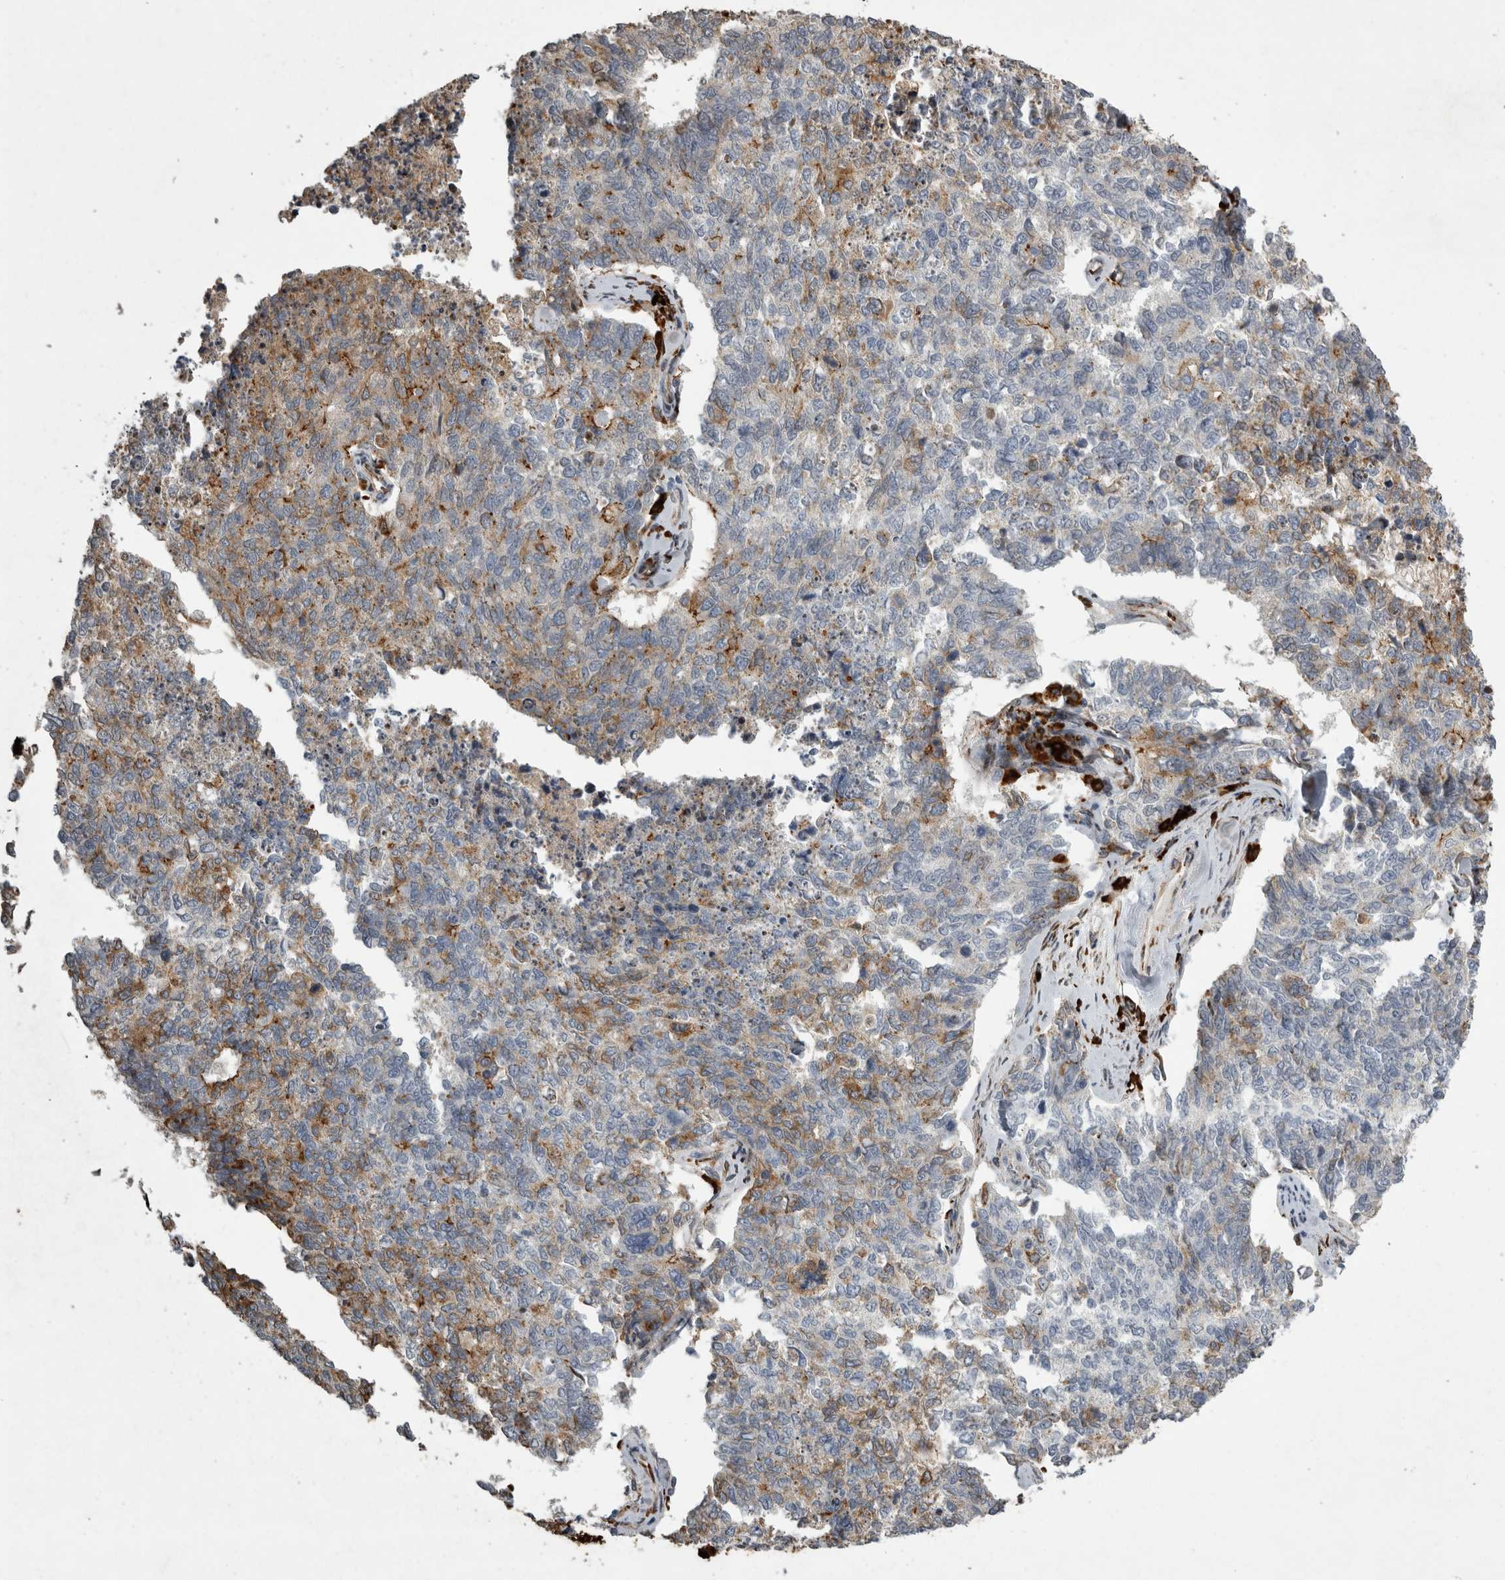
{"staining": {"intensity": "moderate", "quantity": "25%-75%", "location": "cytoplasmic/membranous"}, "tissue": "cervical cancer", "cell_type": "Tumor cells", "image_type": "cancer", "snomed": [{"axis": "morphology", "description": "Squamous cell carcinoma, NOS"}, {"axis": "topography", "description": "Cervix"}], "caption": "A brown stain labels moderate cytoplasmic/membranous expression of a protein in cervical cancer tumor cells.", "gene": "MPDZ", "patient": {"sex": "female", "age": 63}}